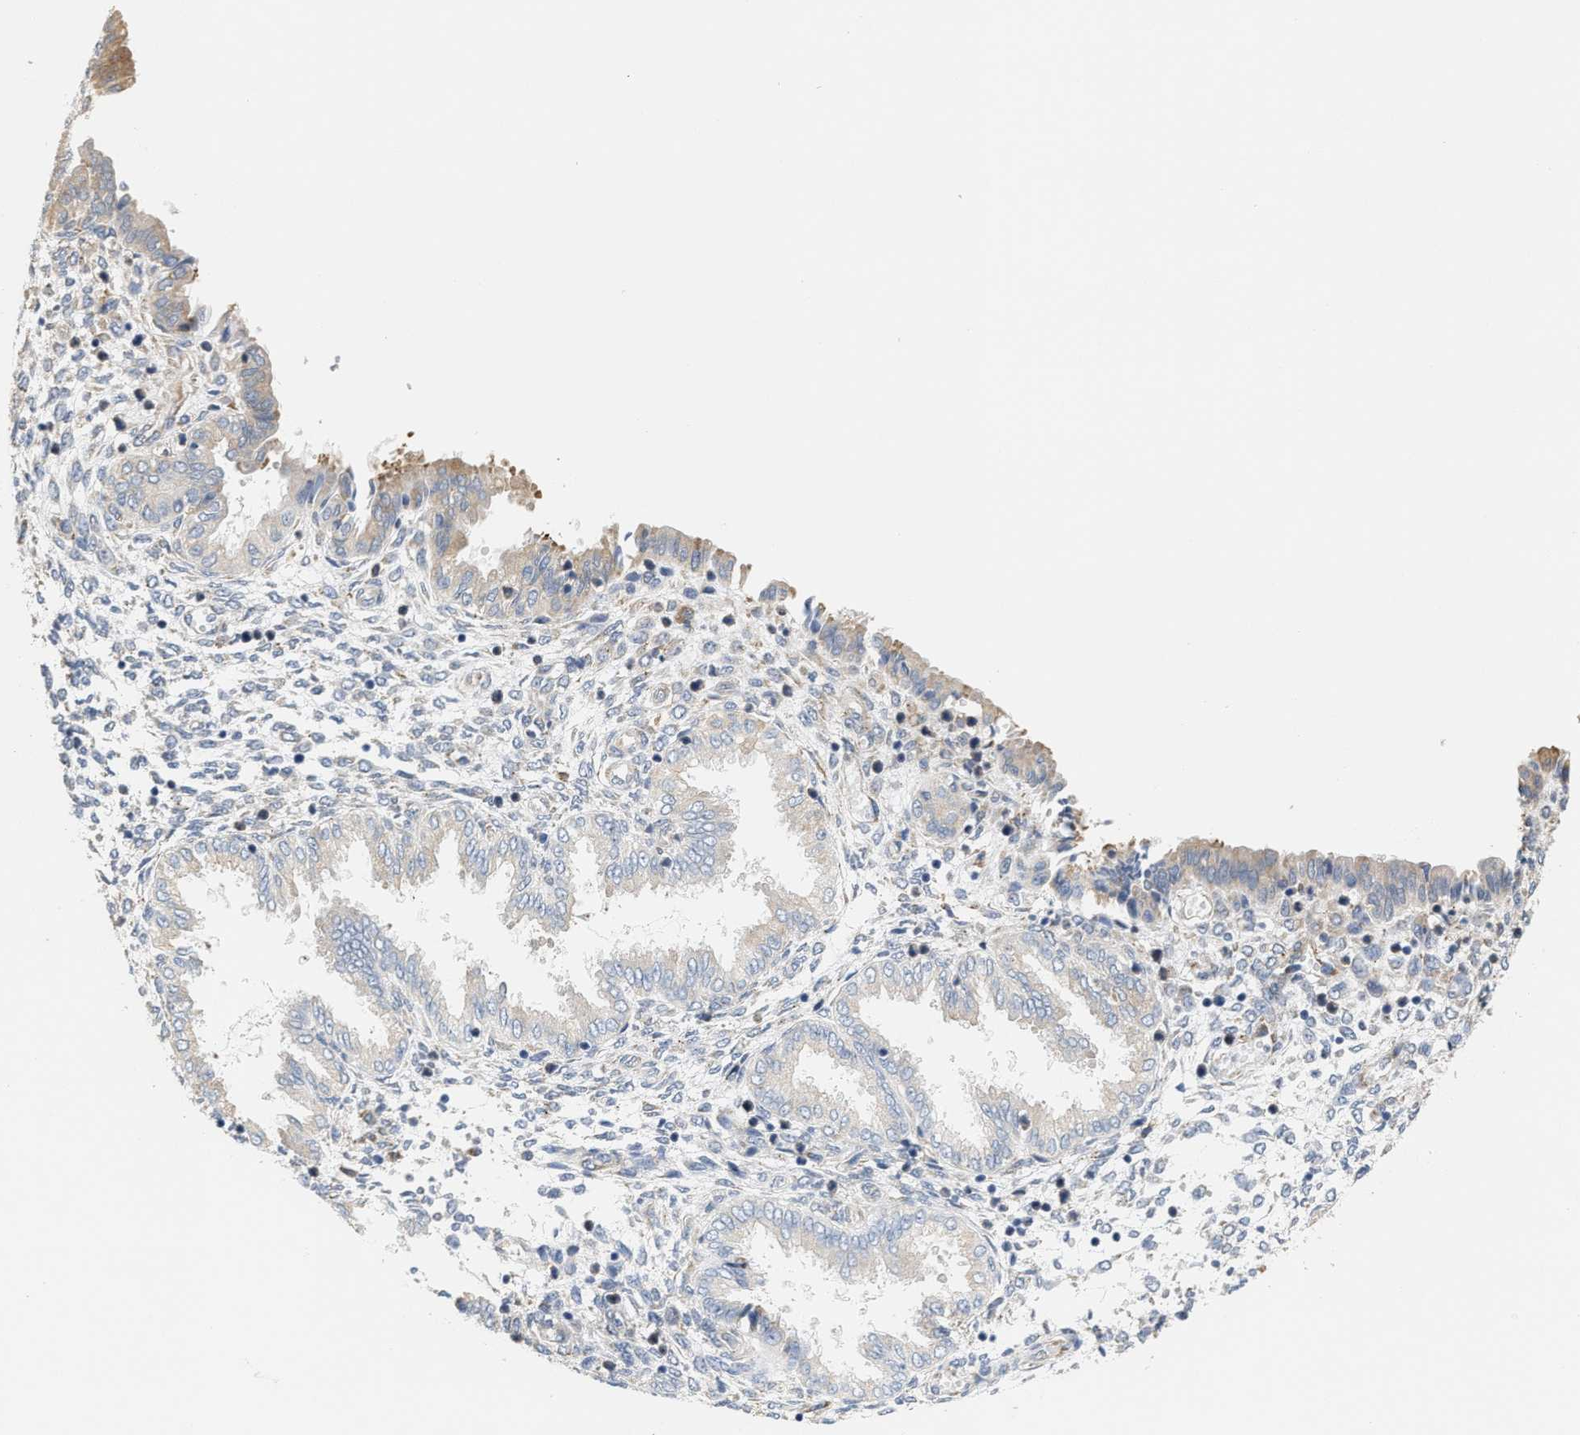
{"staining": {"intensity": "negative", "quantity": "none", "location": "none"}, "tissue": "endometrium", "cell_type": "Cells in endometrial stroma", "image_type": "normal", "snomed": [{"axis": "morphology", "description": "Normal tissue, NOS"}, {"axis": "topography", "description": "Endometrium"}], "caption": "The micrograph exhibits no staining of cells in endometrial stroma in benign endometrium. (Stains: DAB (3,3'-diaminobenzidine) immunohistochemistry (IHC) with hematoxylin counter stain, Microscopy: brightfield microscopy at high magnification).", "gene": "RYR2", "patient": {"sex": "female", "age": 33}}